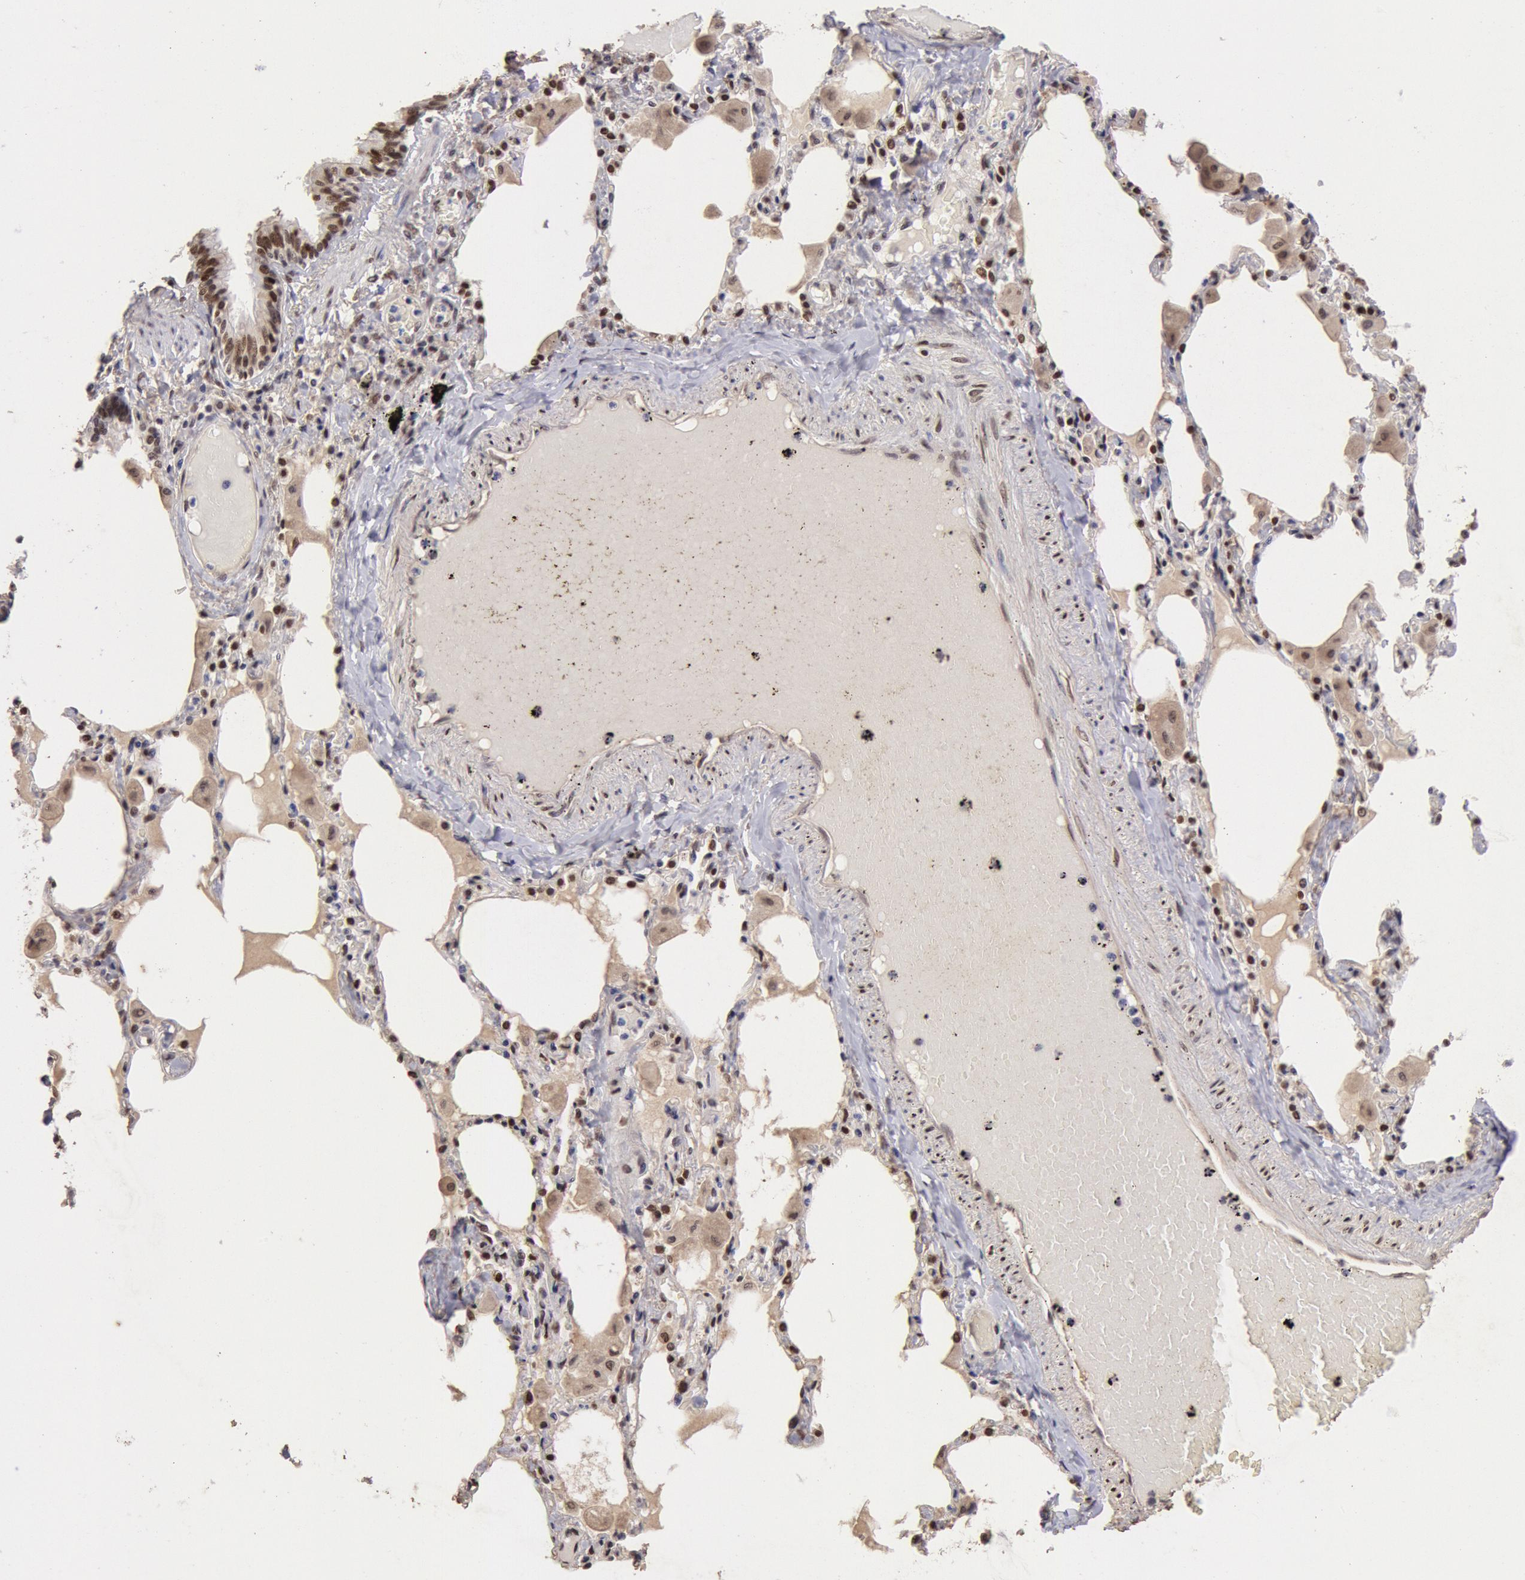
{"staining": {"intensity": "strong", "quantity": ">75%", "location": "nuclear"}, "tissue": "bronchus", "cell_type": "Respiratory epithelial cells", "image_type": "normal", "snomed": [{"axis": "morphology", "description": "Normal tissue, NOS"}, {"axis": "morphology", "description": "Squamous cell carcinoma, NOS"}, {"axis": "topography", "description": "Bronchus"}, {"axis": "topography", "description": "Lung"}], "caption": "Bronchus stained with immunohistochemistry (IHC) reveals strong nuclear positivity in about >75% of respiratory epithelial cells. The staining is performed using DAB (3,3'-diaminobenzidine) brown chromogen to label protein expression. The nuclei are counter-stained blue using hematoxylin.", "gene": "CDKN2B", "patient": {"sex": "female", "age": 47}}